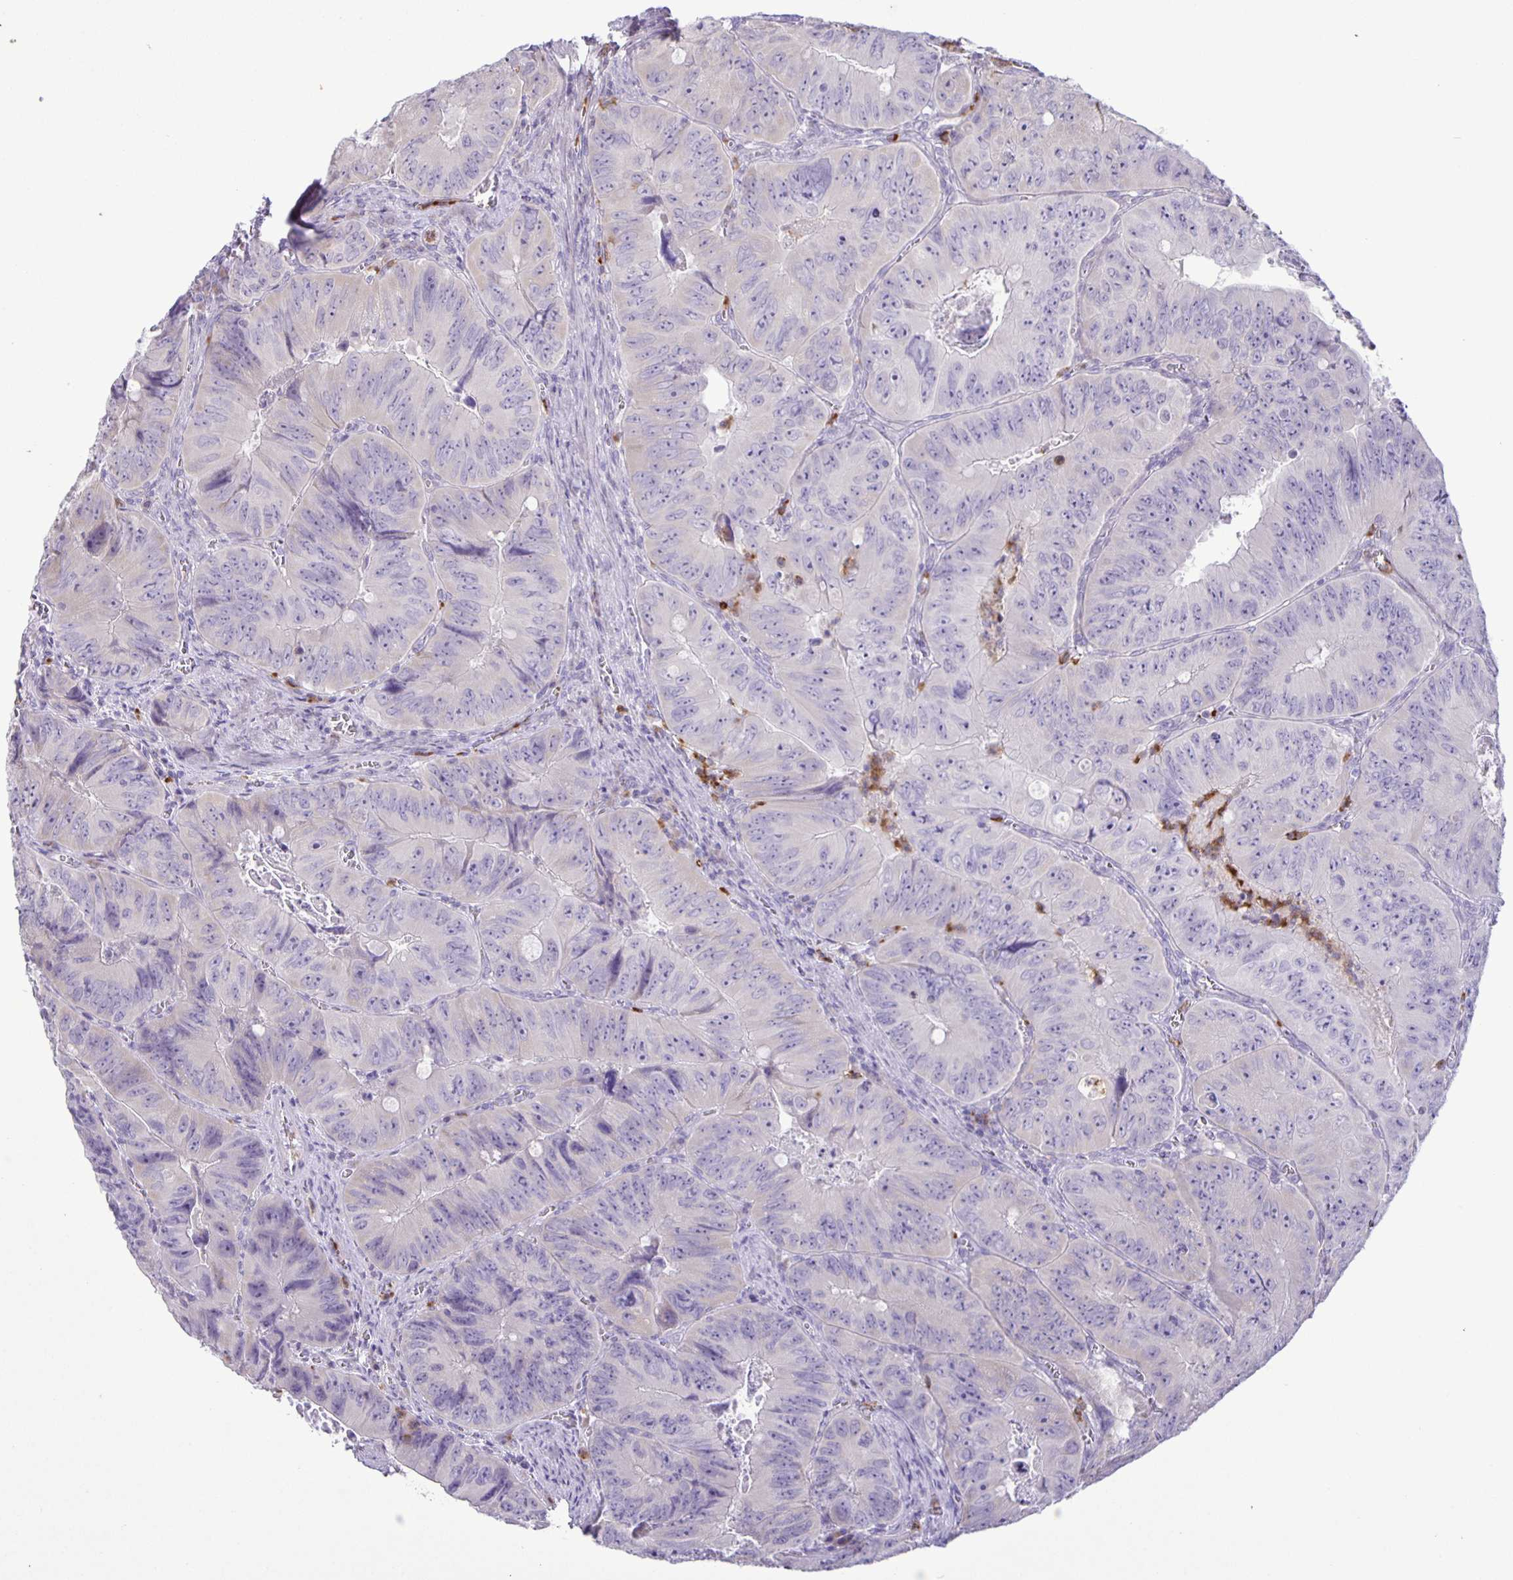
{"staining": {"intensity": "negative", "quantity": "none", "location": "none"}, "tissue": "colorectal cancer", "cell_type": "Tumor cells", "image_type": "cancer", "snomed": [{"axis": "morphology", "description": "Adenocarcinoma, NOS"}, {"axis": "topography", "description": "Colon"}], "caption": "Photomicrograph shows no significant protein positivity in tumor cells of colorectal adenocarcinoma.", "gene": "ADCK1", "patient": {"sex": "female", "age": 84}}